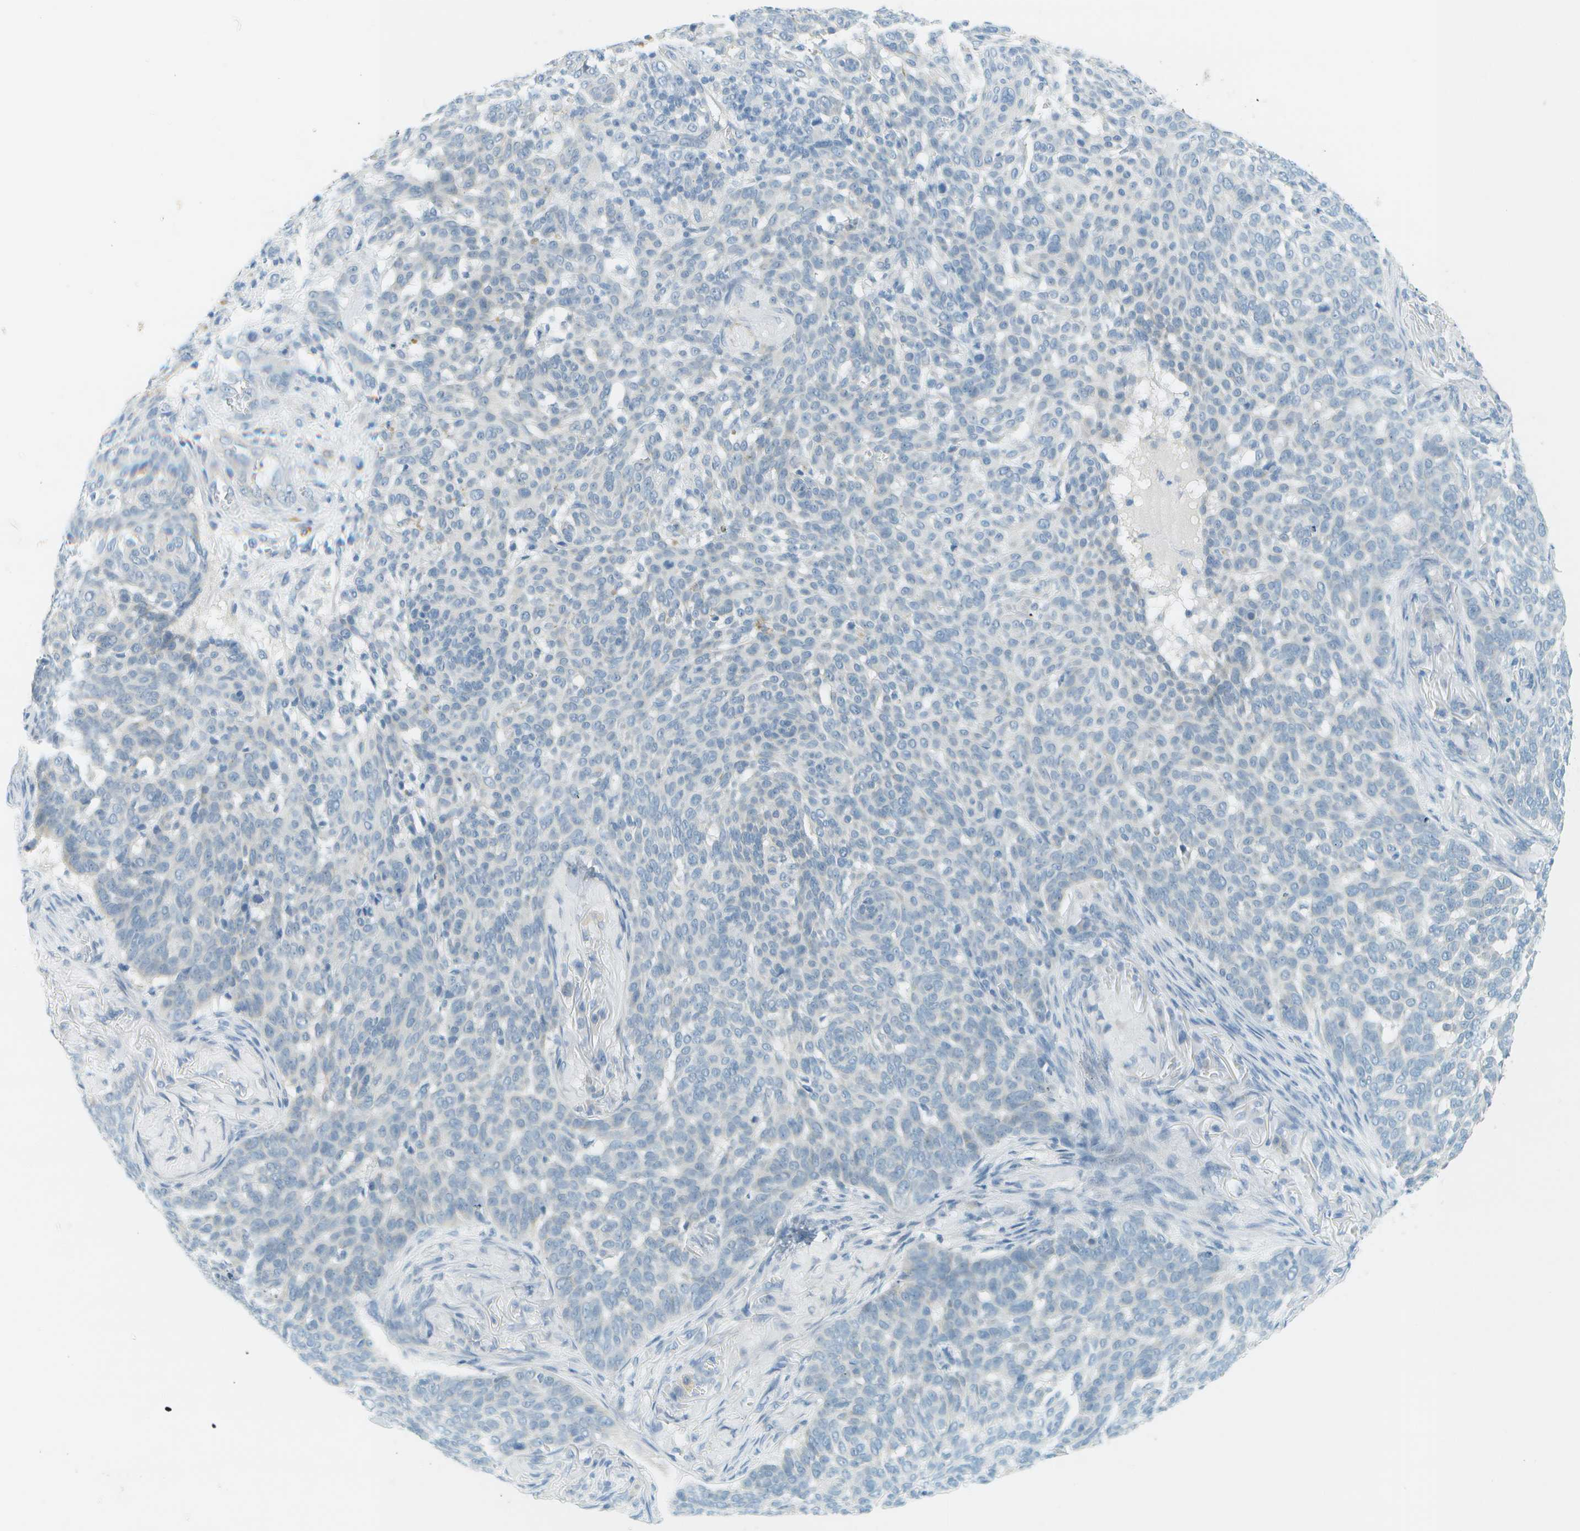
{"staining": {"intensity": "negative", "quantity": "none", "location": "none"}, "tissue": "skin cancer", "cell_type": "Tumor cells", "image_type": "cancer", "snomed": [{"axis": "morphology", "description": "Basal cell carcinoma"}, {"axis": "topography", "description": "Skin"}], "caption": "The IHC micrograph has no significant staining in tumor cells of basal cell carcinoma (skin) tissue.", "gene": "SMYD5", "patient": {"sex": "male", "age": 85}}